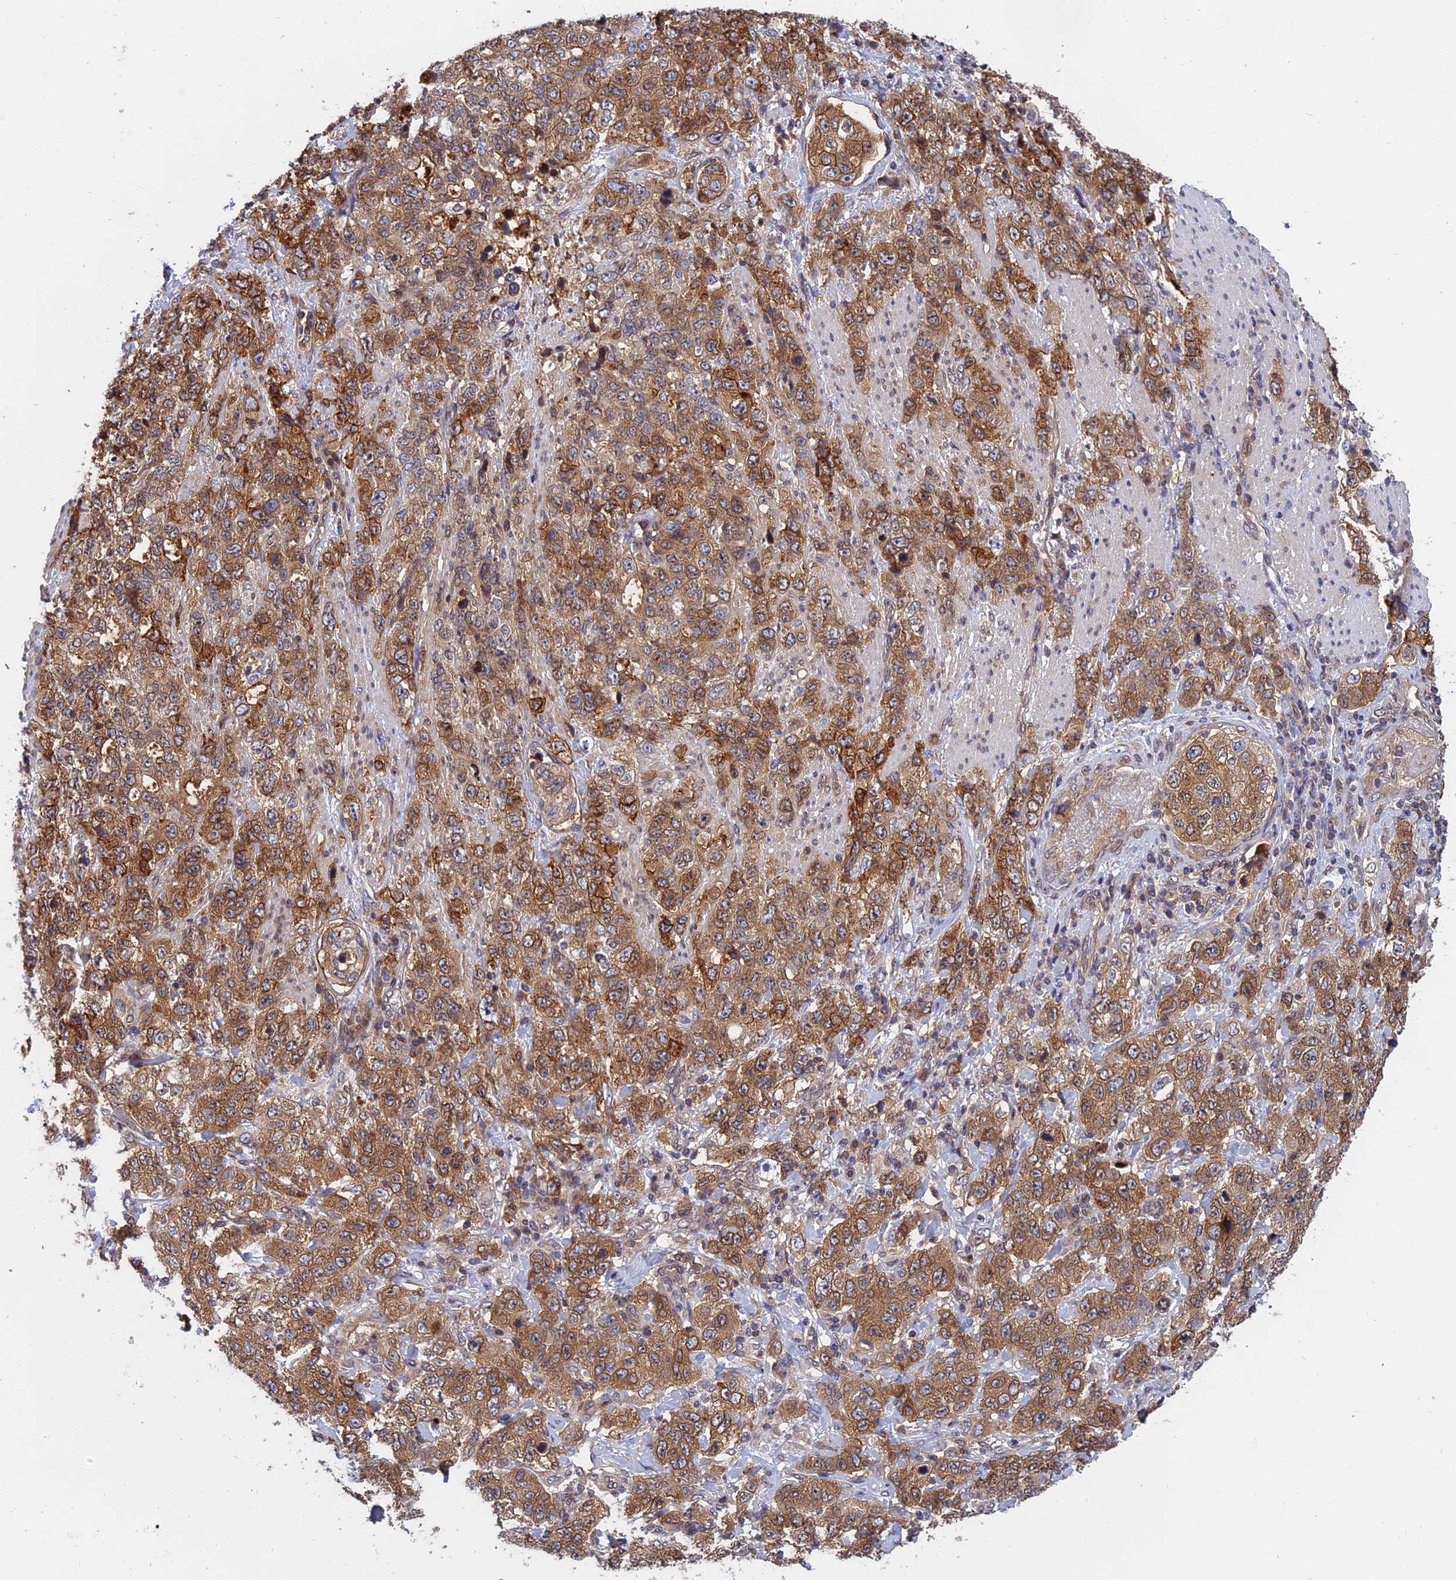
{"staining": {"intensity": "moderate", "quantity": ">75%", "location": "cytoplasmic/membranous"}, "tissue": "stomach cancer", "cell_type": "Tumor cells", "image_type": "cancer", "snomed": [{"axis": "morphology", "description": "Adenocarcinoma, NOS"}, {"axis": "topography", "description": "Stomach"}], "caption": "DAB immunohistochemical staining of adenocarcinoma (stomach) reveals moderate cytoplasmic/membranous protein positivity in about >75% of tumor cells.", "gene": "NAA10", "patient": {"sex": "male", "age": 48}}